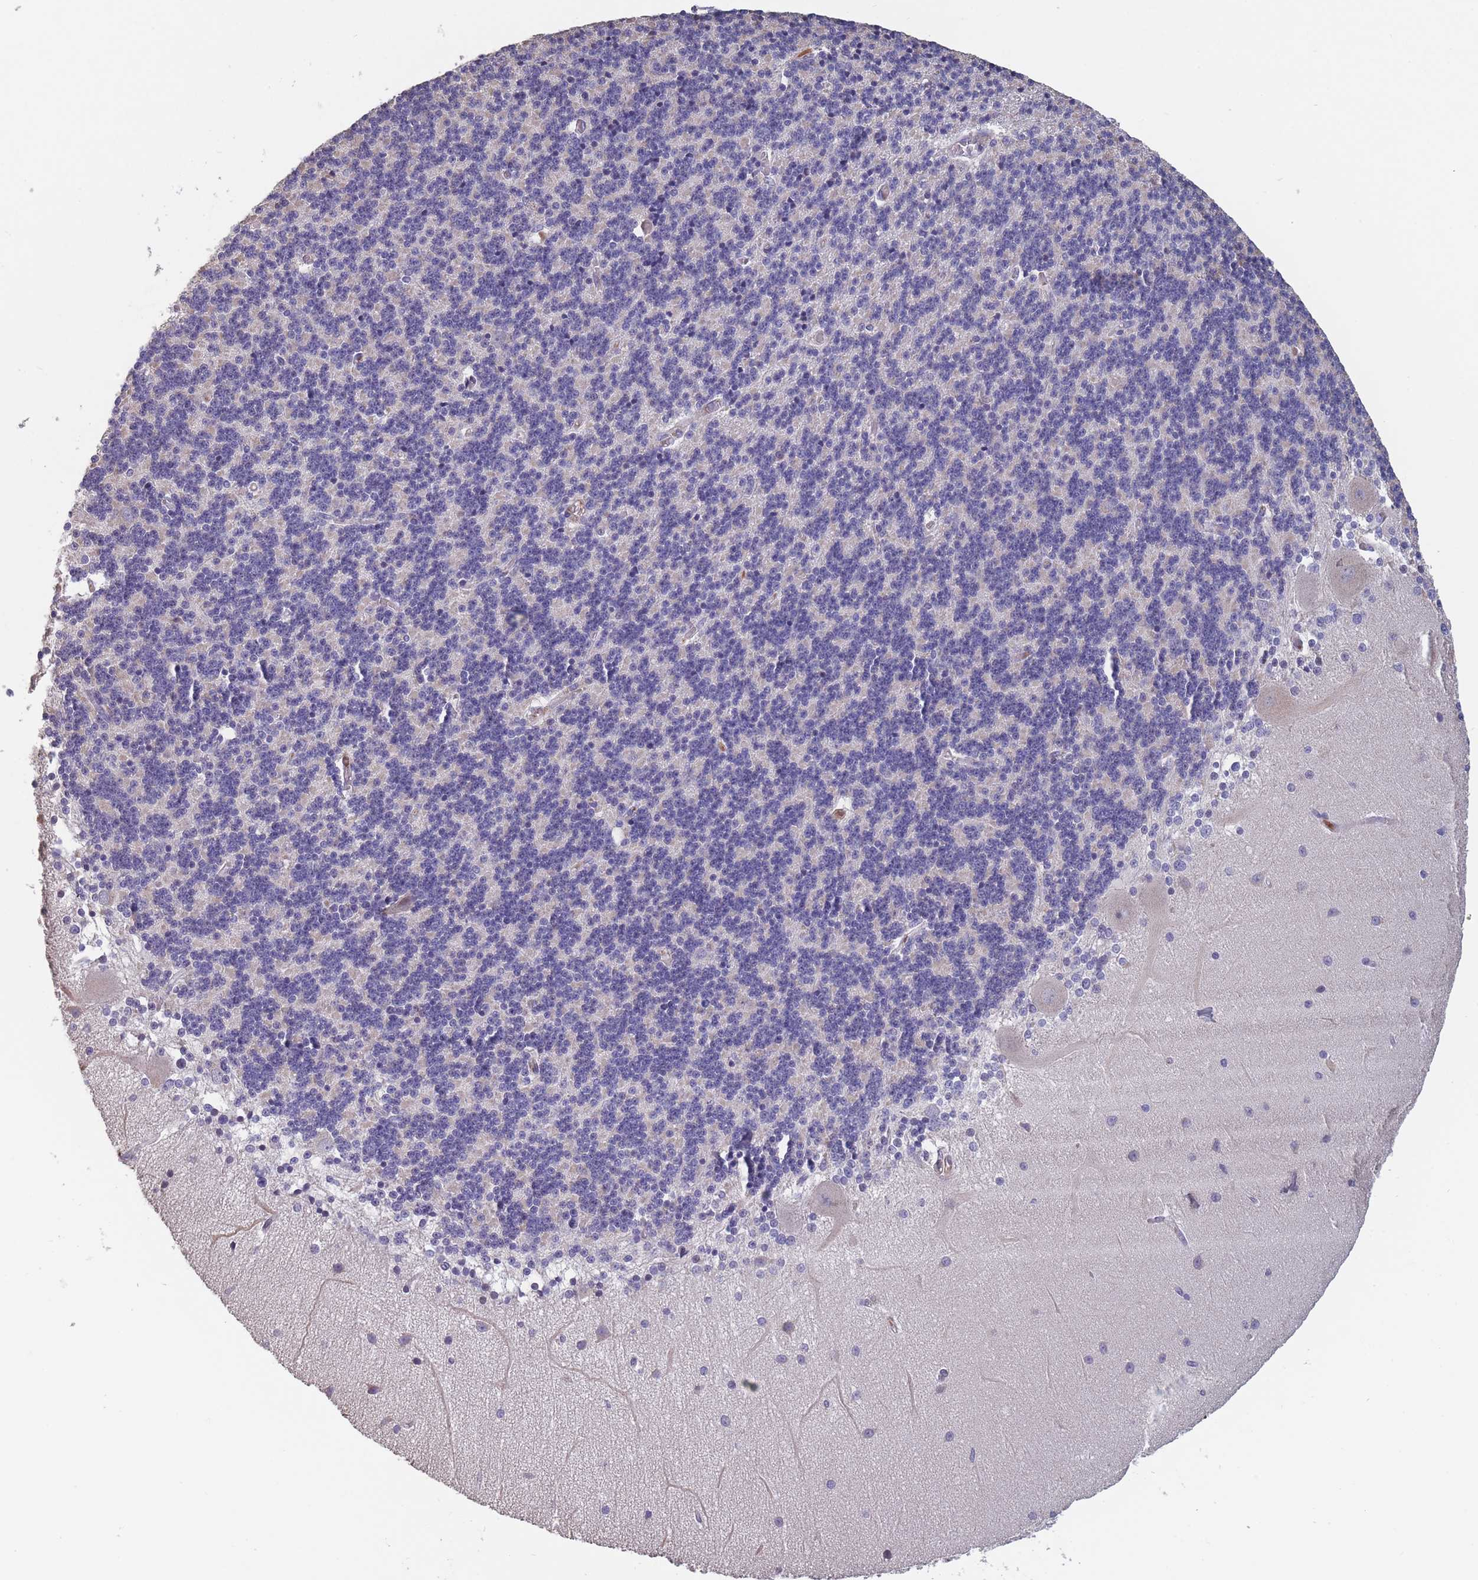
{"staining": {"intensity": "negative", "quantity": "none", "location": "none"}, "tissue": "cerebellum", "cell_type": "Cells in granular layer", "image_type": "normal", "snomed": [{"axis": "morphology", "description": "Normal tissue, NOS"}, {"axis": "topography", "description": "Cerebellum"}], "caption": "Cells in granular layer are negative for protein expression in normal human cerebellum. Brightfield microscopy of immunohistochemistry stained with DAB (3,3'-diaminobenzidine) (brown) and hematoxylin (blue), captured at high magnification.", "gene": "TOMM40L", "patient": {"sex": "female", "age": 54}}